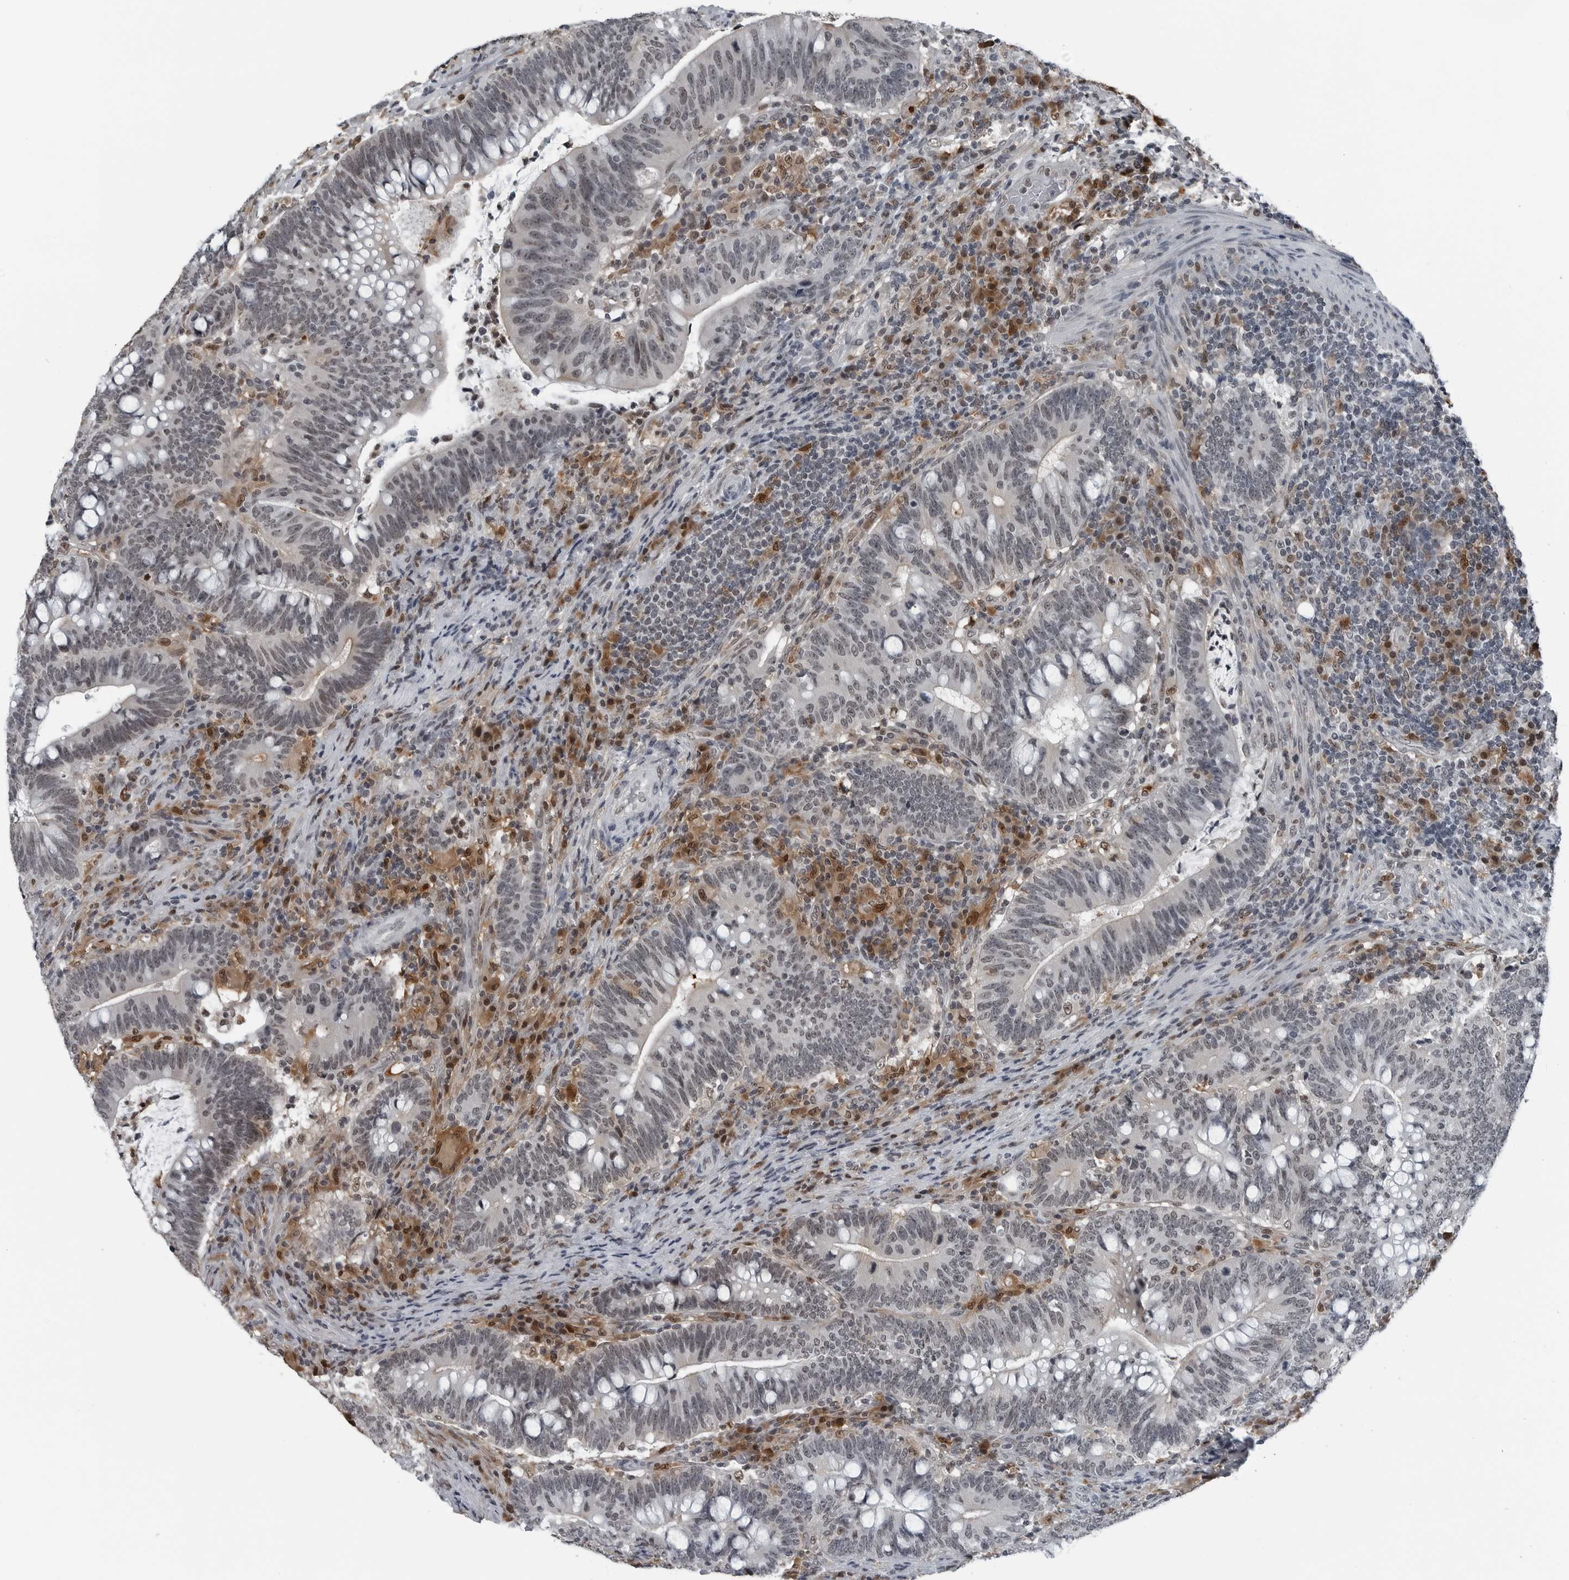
{"staining": {"intensity": "moderate", "quantity": "25%-75%", "location": "nuclear"}, "tissue": "colorectal cancer", "cell_type": "Tumor cells", "image_type": "cancer", "snomed": [{"axis": "morphology", "description": "Adenocarcinoma, NOS"}, {"axis": "topography", "description": "Colon"}], "caption": "About 25%-75% of tumor cells in adenocarcinoma (colorectal) reveal moderate nuclear protein staining as visualized by brown immunohistochemical staining.", "gene": "AKR1A1", "patient": {"sex": "female", "age": 66}}